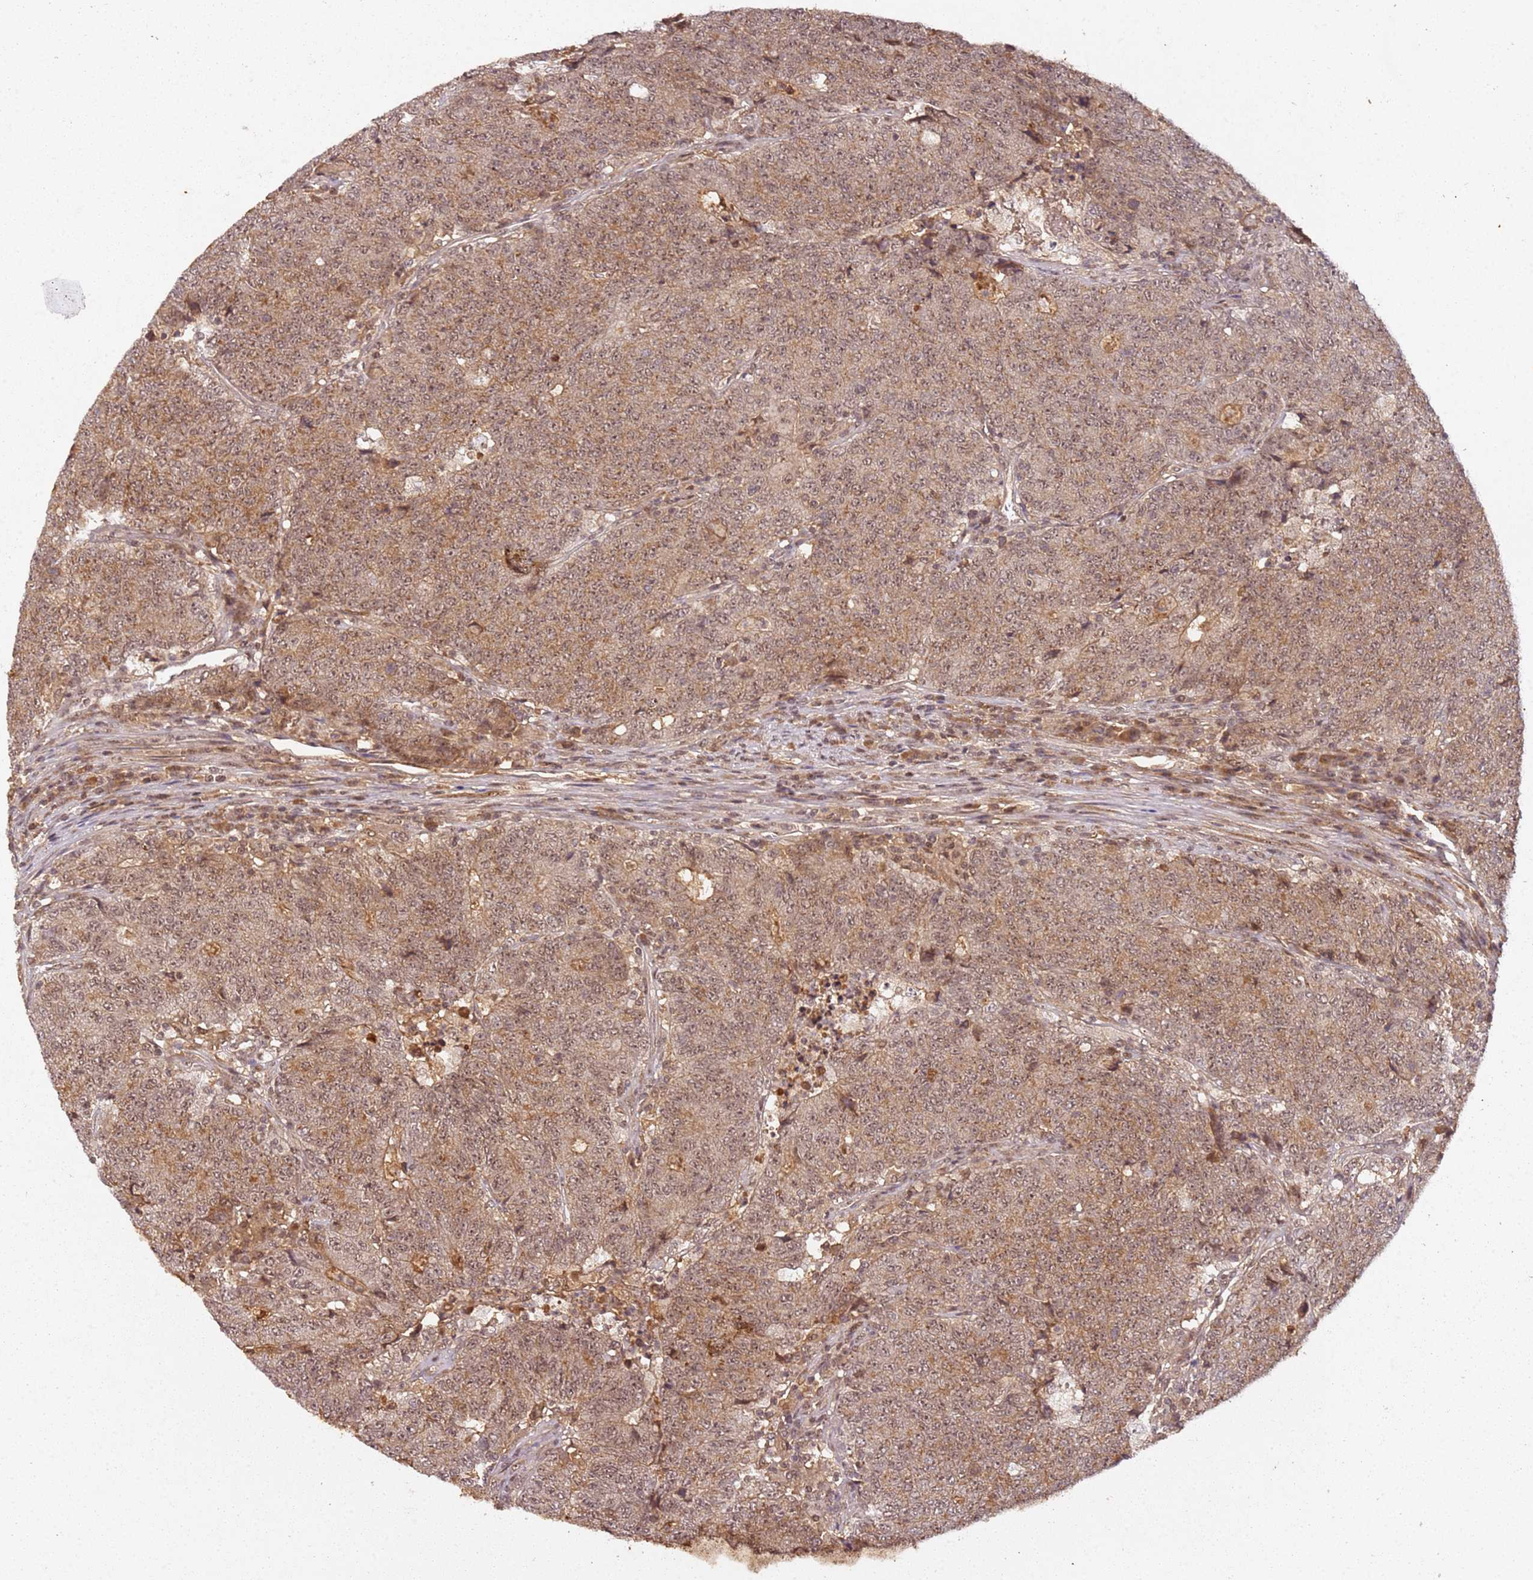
{"staining": {"intensity": "moderate", "quantity": ">75%", "location": "cytoplasmic/membranous,nuclear"}, "tissue": "colorectal cancer", "cell_type": "Tumor cells", "image_type": "cancer", "snomed": [{"axis": "morphology", "description": "Adenocarcinoma, NOS"}, {"axis": "topography", "description": "Colon"}], "caption": "Immunohistochemical staining of colorectal cancer (adenocarcinoma) exhibits medium levels of moderate cytoplasmic/membranous and nuclear protein positivity in about >75% of tumor cells. The staining was performed using DAB (3,3'-diaminobenzidine), with brown indicating positive protein expression. Nuclei are stained blue with hematoxylin.", "gene": "COL1A2", "patient": {"sex": "female", "age": 75}}